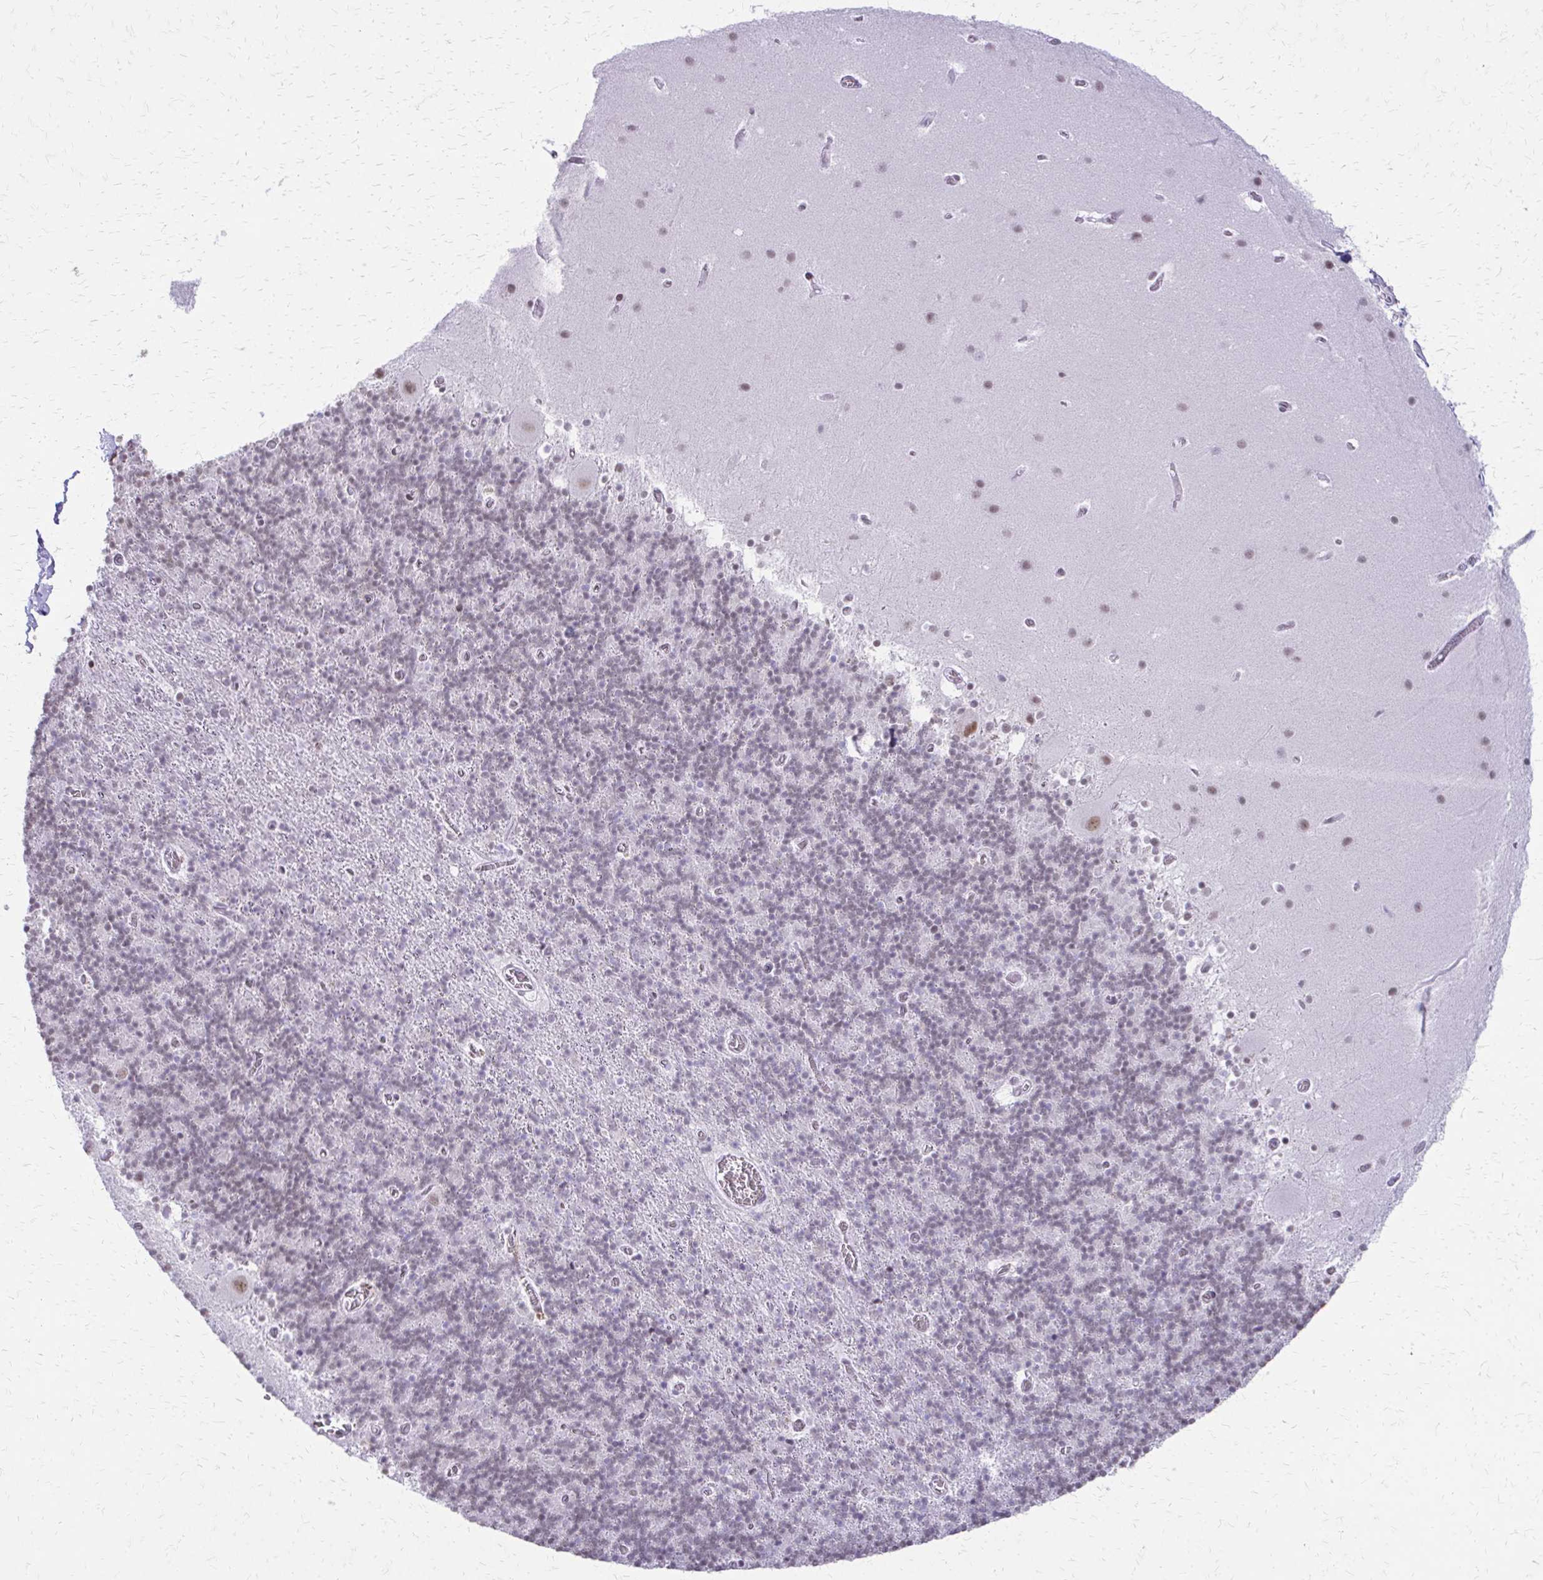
{"staining": {"intensity": "moderate", "quantity": "25%-75%", "location": "nuclear"}, "tissue": "cerebellum", "cell_type": "Cells in granular layer", "image_type": "normal", "snomed": [{"axis": "morphology", "description": "Normal tissue, NOS"}, {"axis": "topography", "description": "Cerebellum"}], "caption": "Protein staining of unremarkable cerebellum exhibits moderate nuclear expression in approximately 25%-75% of cells in granular layer.", "gene": "SS18", "patient": {"sex": "male", "age": 70}}